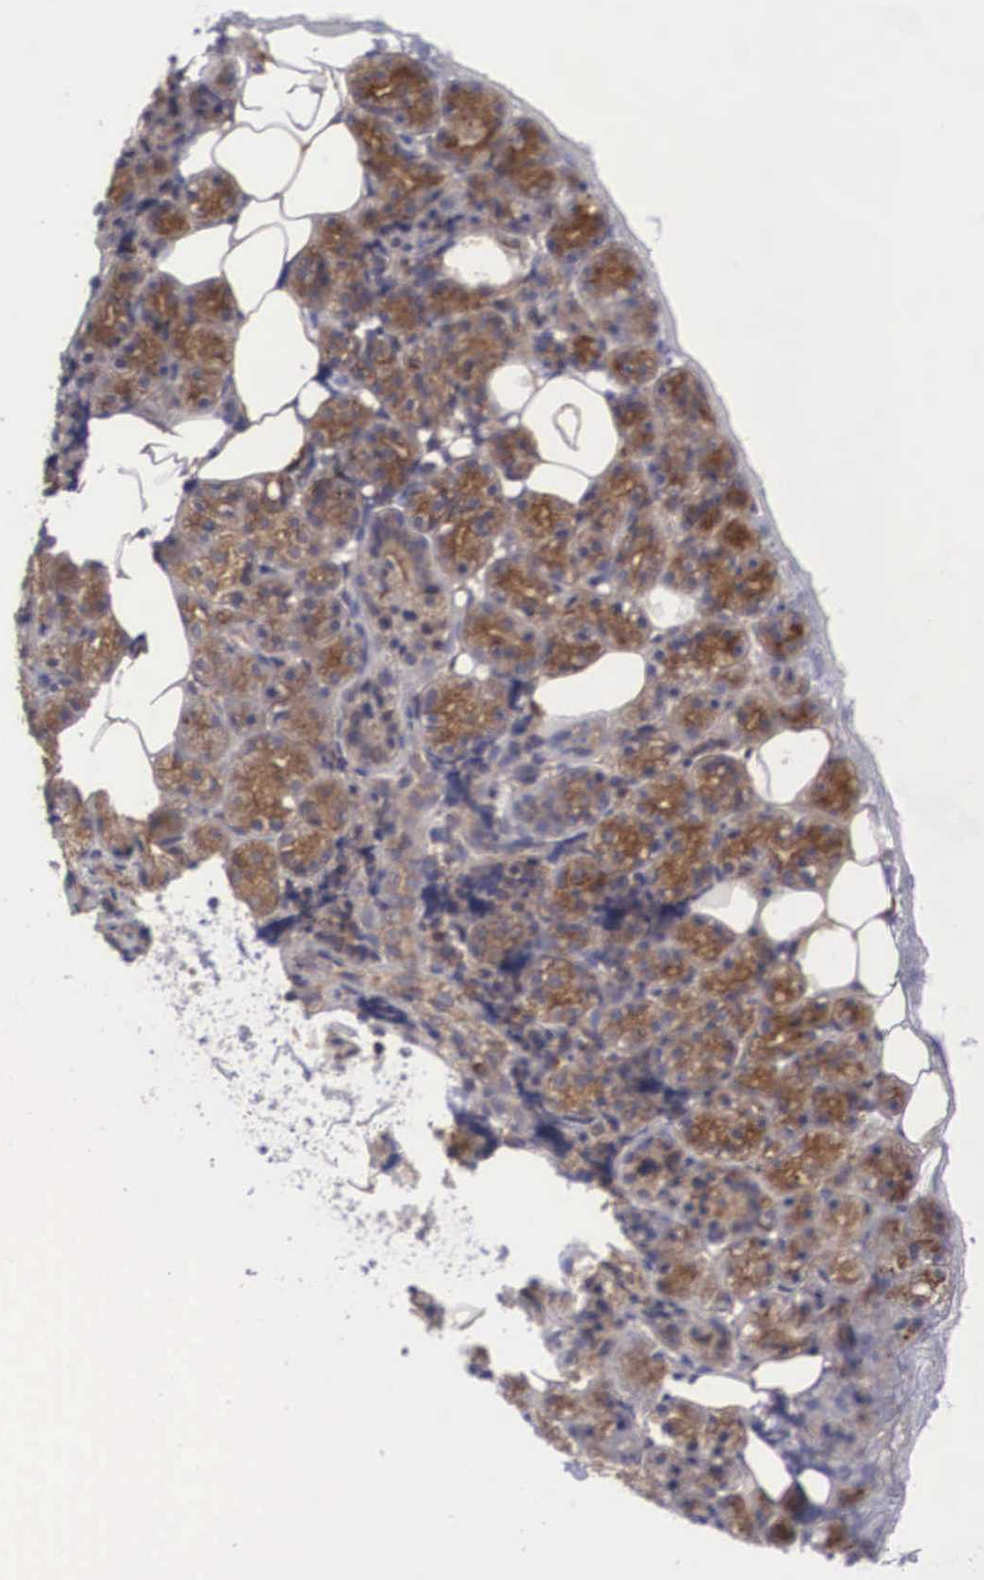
{"staining": {"intensity": "moderate", "quantity": ">75%", "location": "cytoplasmic/membranous"}, "tissue": "salivary gland", "cell_type": "Glandular cells", "image_type": "normal", "snomed": [{"axis": "morphology", "description": "Normal tissue, NOS"}, {"axis": "topography", "description": "Salivary gland"}], "caption": "Glandular cells show medium levels of moderate cytoplasmic/membranous positivity in about >75% of cells in normal human salivary gland. The staining was performed using DAB to visualize the protein expression in brown, while the nuclei were stained in blue with hematoxylin (Magnification: 20x).", "gene": "GRIPAP1", "patient": {"sex": "female", "age": 55}}